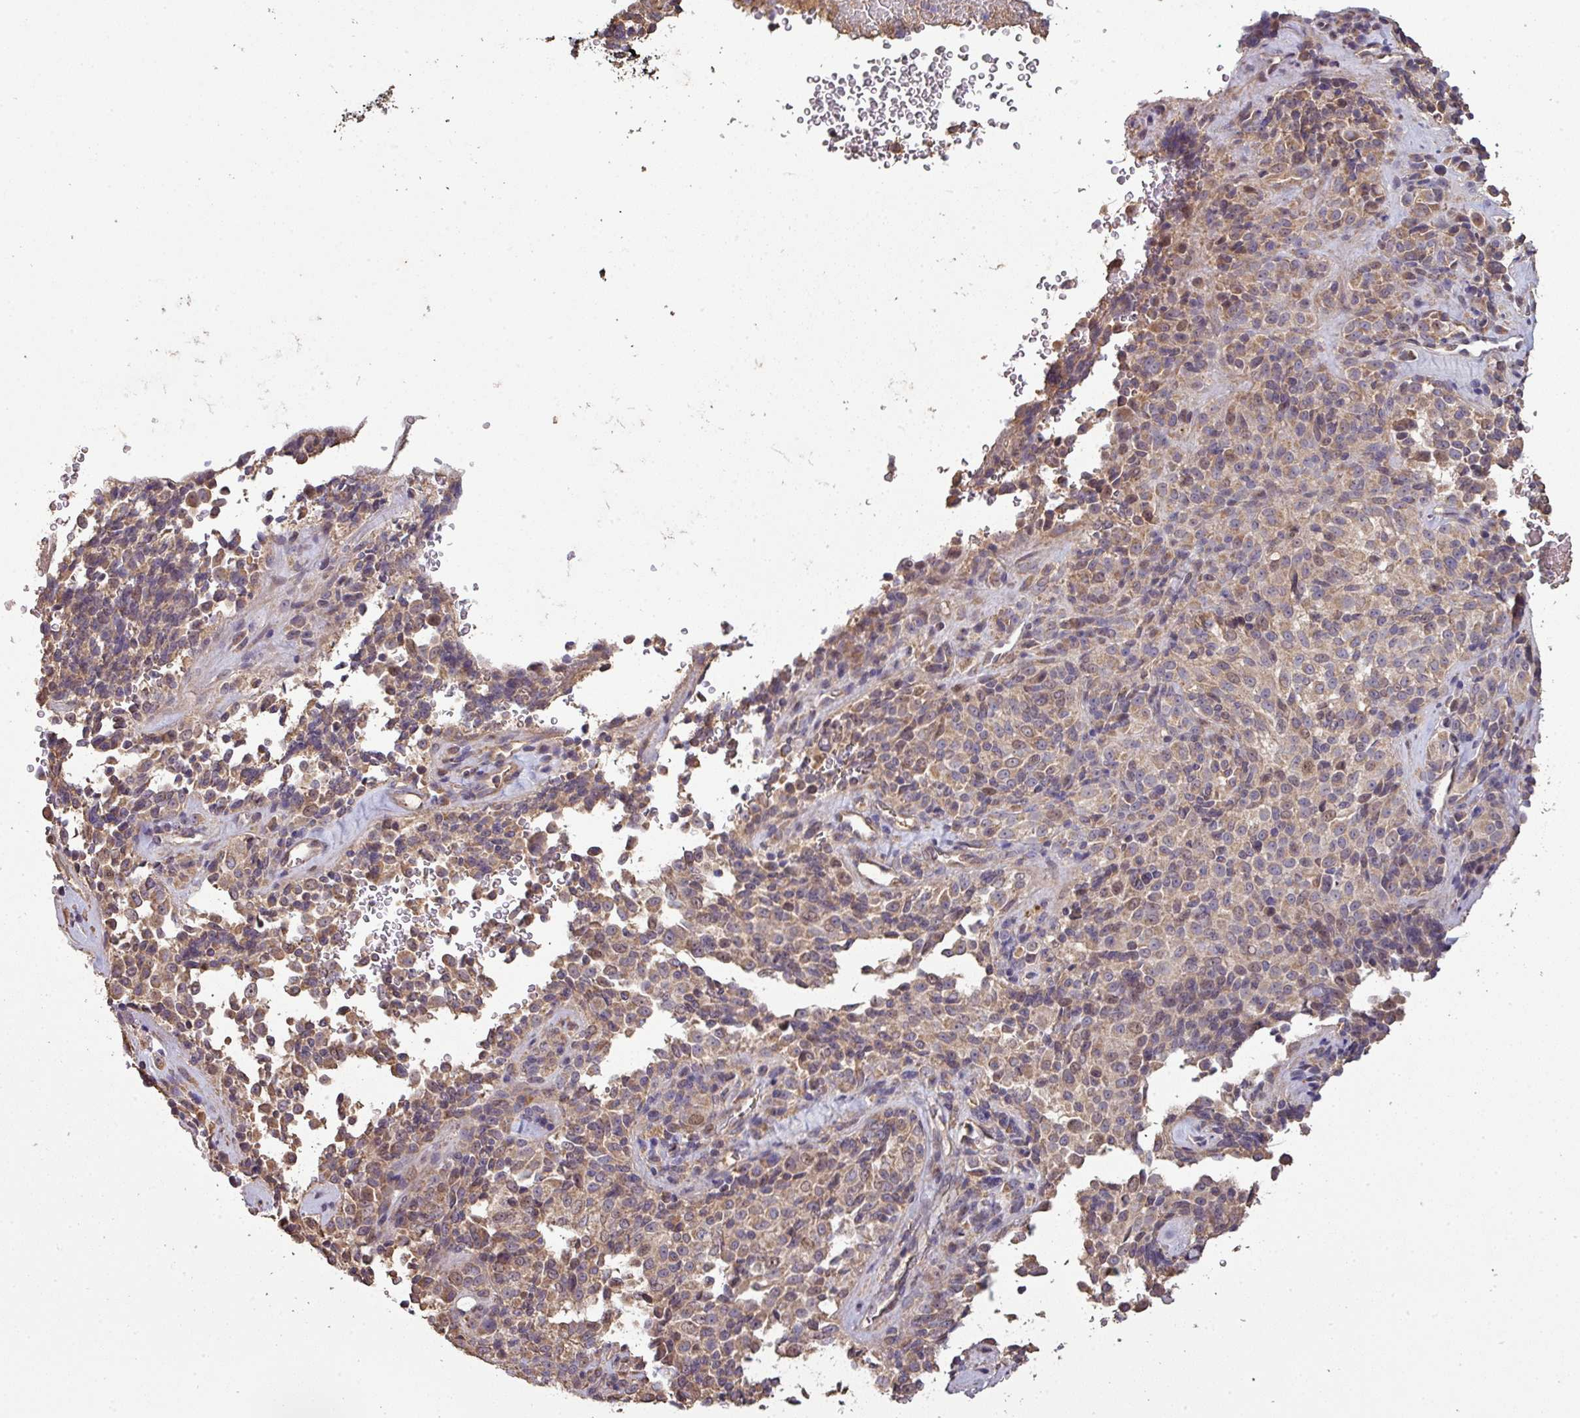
{"staining": {"intensity": "moderate", "quantity": ">75%", "location": "cytoplasmic/membranous"}, "tissue": "melanoma", "cell_type": "Tumor cells", "image_type": "cancer", "snomed": [{"axis": "morphology", "description": "Malignant melanoma, Metastatic site"}, {"axis": "topography", "description": "Brain"}], "caption": "Melanoma stained with a brown dye displays moderate cytoplasmic/membranous positive positivity in about >75% of tumor cells.", "gene": "ISLR", "patient": {"sex": "female", "age": 56}}